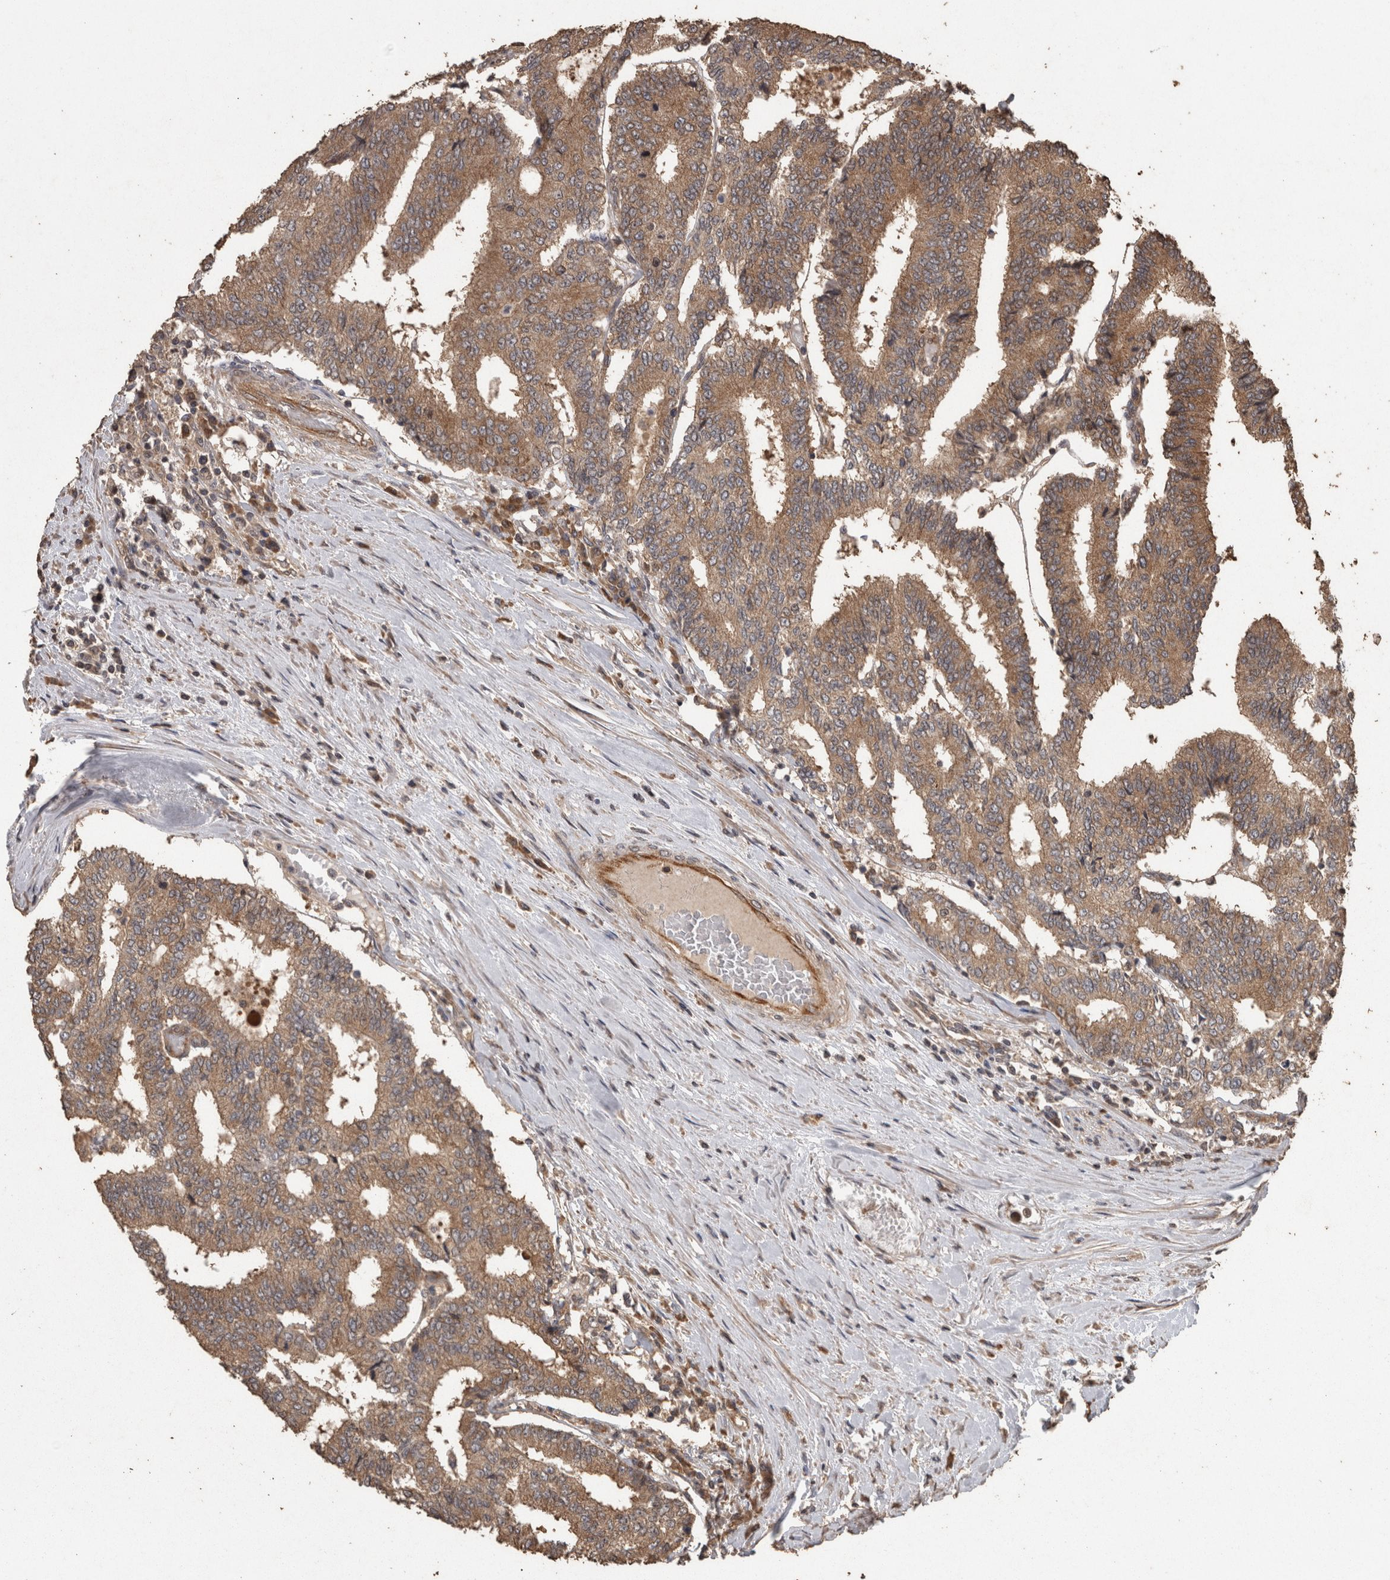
{"staining": {"intensity": "moderate", "quantity": ">75%", "location": "cytoplasmic/membranous"}, "tissue": "prostate cancer", "cell_type": "Tumor cells", "image_type": "cancer", "snomed": [{"axis": "morphology", "description": "Normal tissue, NOS"}, {"axis": "morphology", "description": "Adenocarcinoma, High grade"}, {"axis": "topography", "description": "Prostate"}, {"axis": "topography", "description": "Seminal veicle"}], "caption": "Protein staining demonstrates moderate cytoplasmic/membranous expression in approximately >75% of tumor cells in prostate cancer. Ihc stains the protein of interest in brown and the nuclei are stained blue.", "gene": "PINK1", "patient": {"sex": "male", "age": 55}}